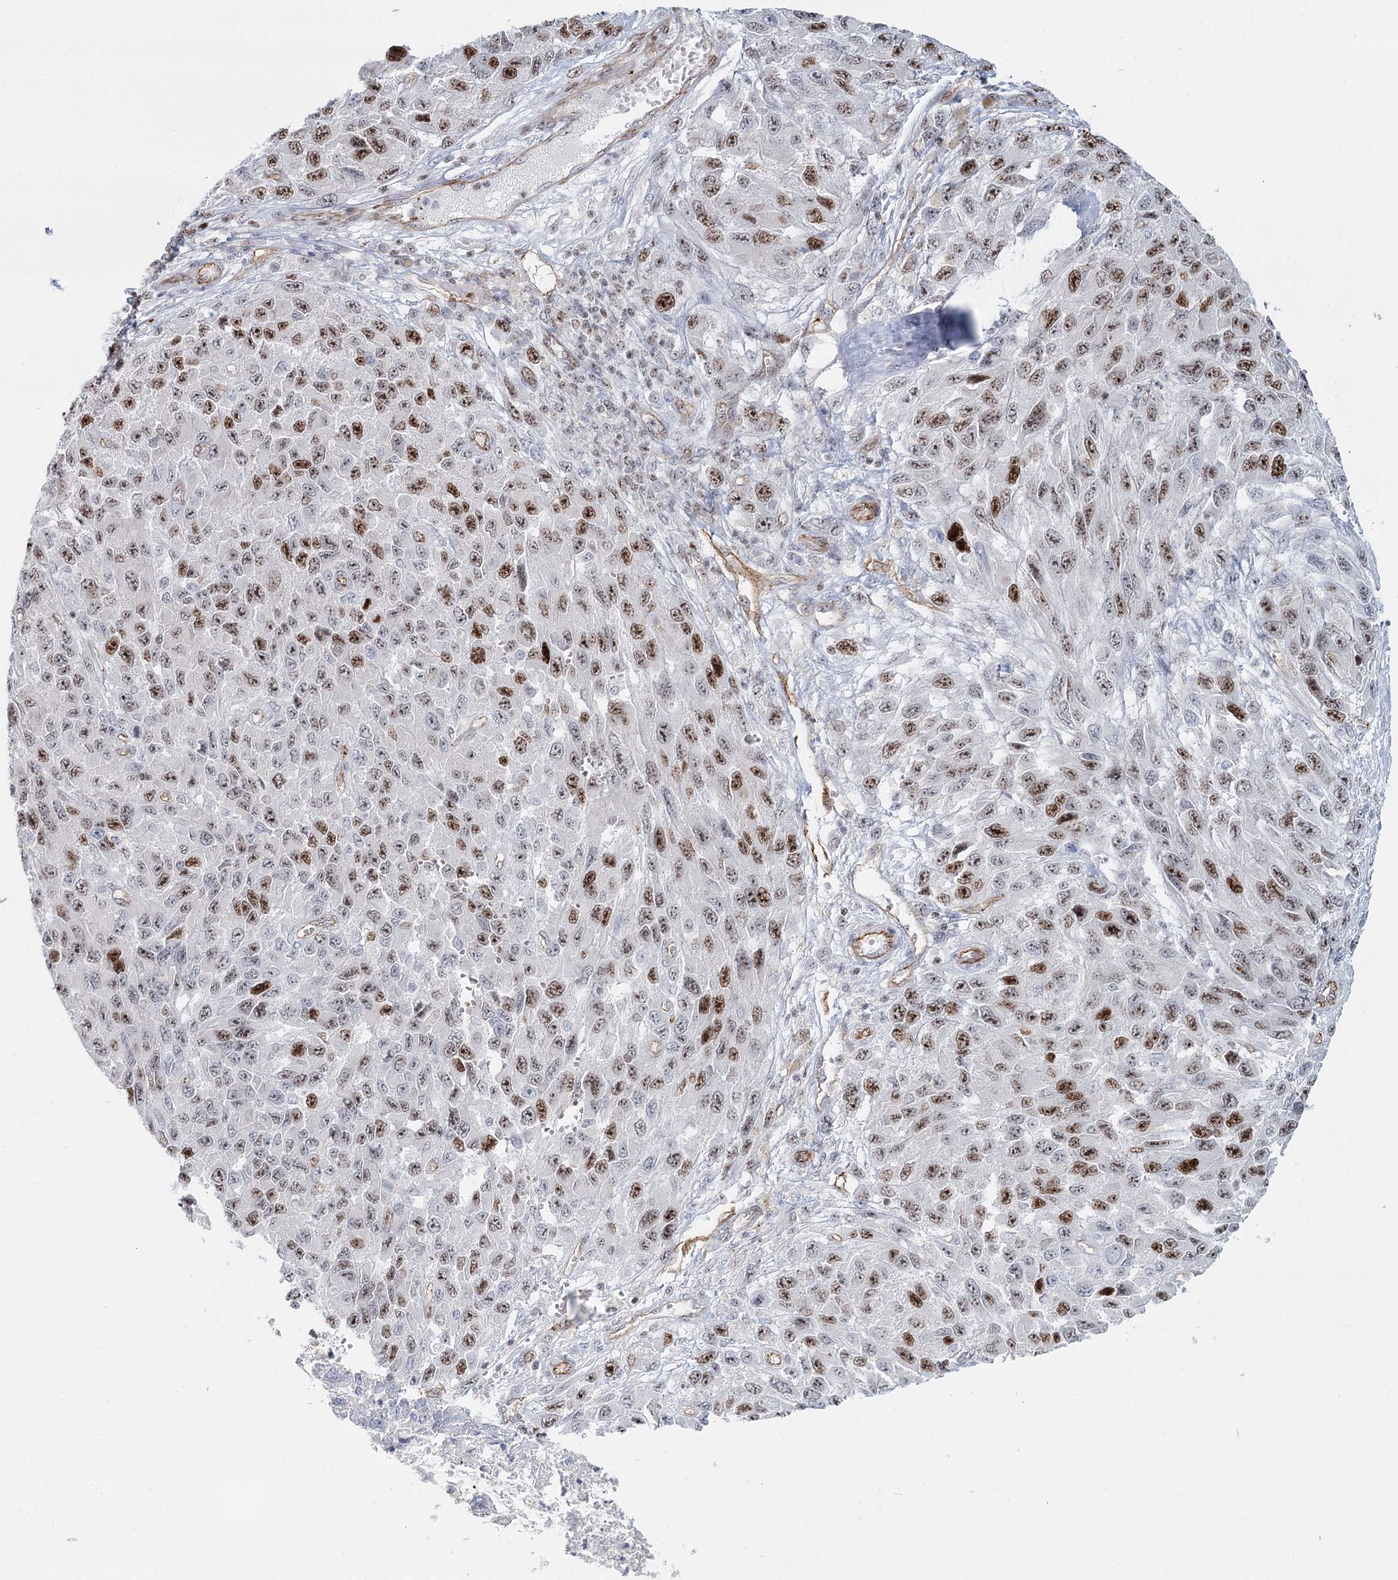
{"staining": {"intensity": "moderate", "quantity": "25%-75%", "location": "nuclear"}, "tissue": "melanoma", "cell_type": "Tumor cells", "image_type": "cancer", "snomed": [{"axis": "morphology", "description": "Normal tissue, NOS"}, {"axis": "morphology", "description": "Malignant melanoma, NOS"}, {"axis": "topography", "description": "Skin"}], "caption": "DAB (3,3'-diaminobenzidine) immunohistochemical staining of melanoma demonstrates moderate nuclear protein positivity in about 25%-75% of tumor cells.", "gene": "ZFYVE28", "patient": {"sex": "female", "age": 96}}